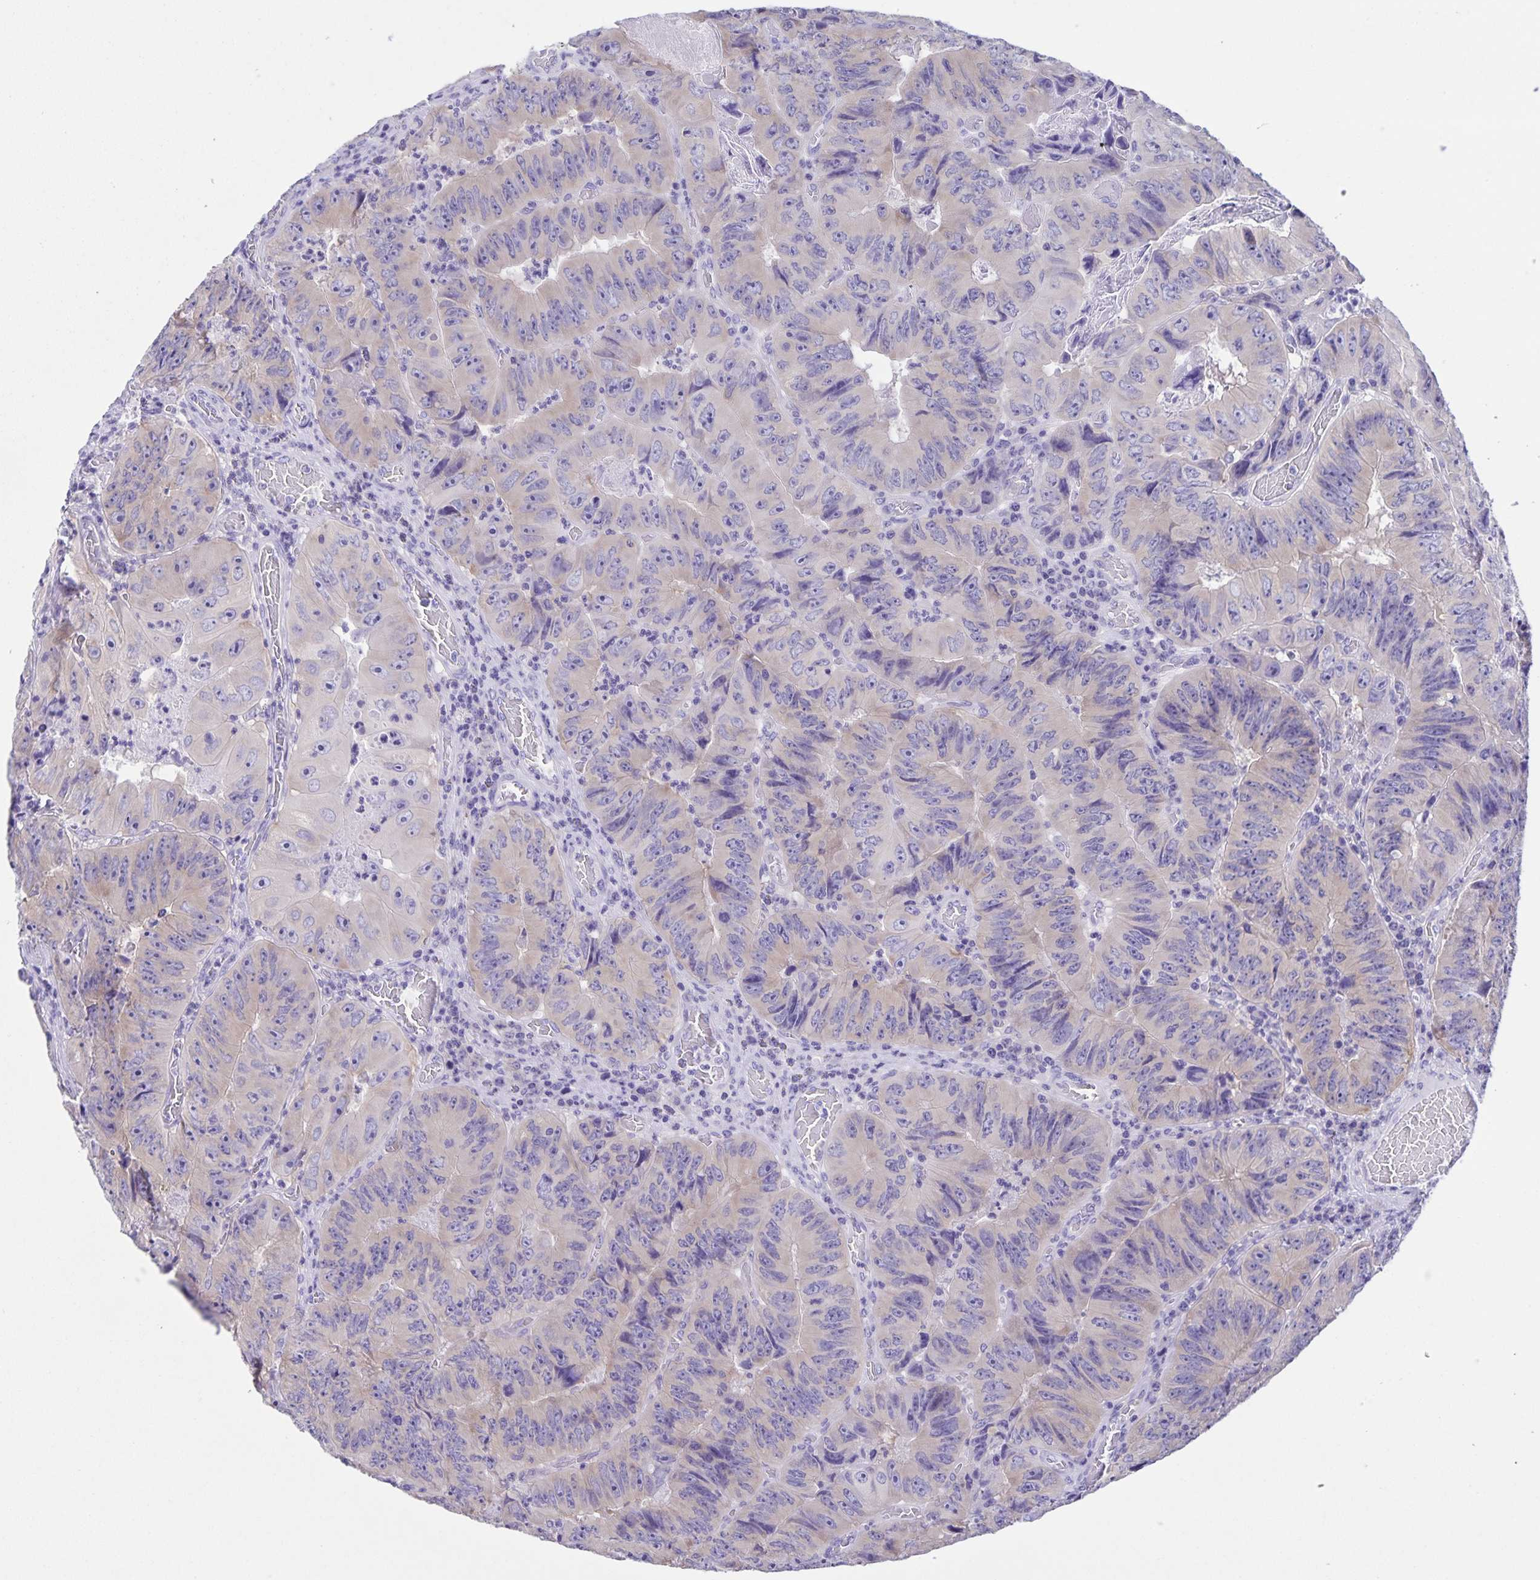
{"staining": {"intensity": "weak", "quantity": "<25%", "location": "cytoplasmic/membranous"}, "tissue": "colorectal cancer", "cell_type": "Tumor cells", "image_type": "cancer", "snomed": [{"axis": "morphology", "description": "Adenocarcinoma, NOS"}, {"axis": "topography", "description": "Colon"}], "caption": "A high-resolution histopathology image shows immunohistochemistry (IHC) staining of colorectal adenocarcinoma, which displays no significant staining in tumor cells. (DAB immunohistochemistry (IHC), high magnification).", "gene": "CAPSL", "patient": {"sex": "female", "age": 84}}